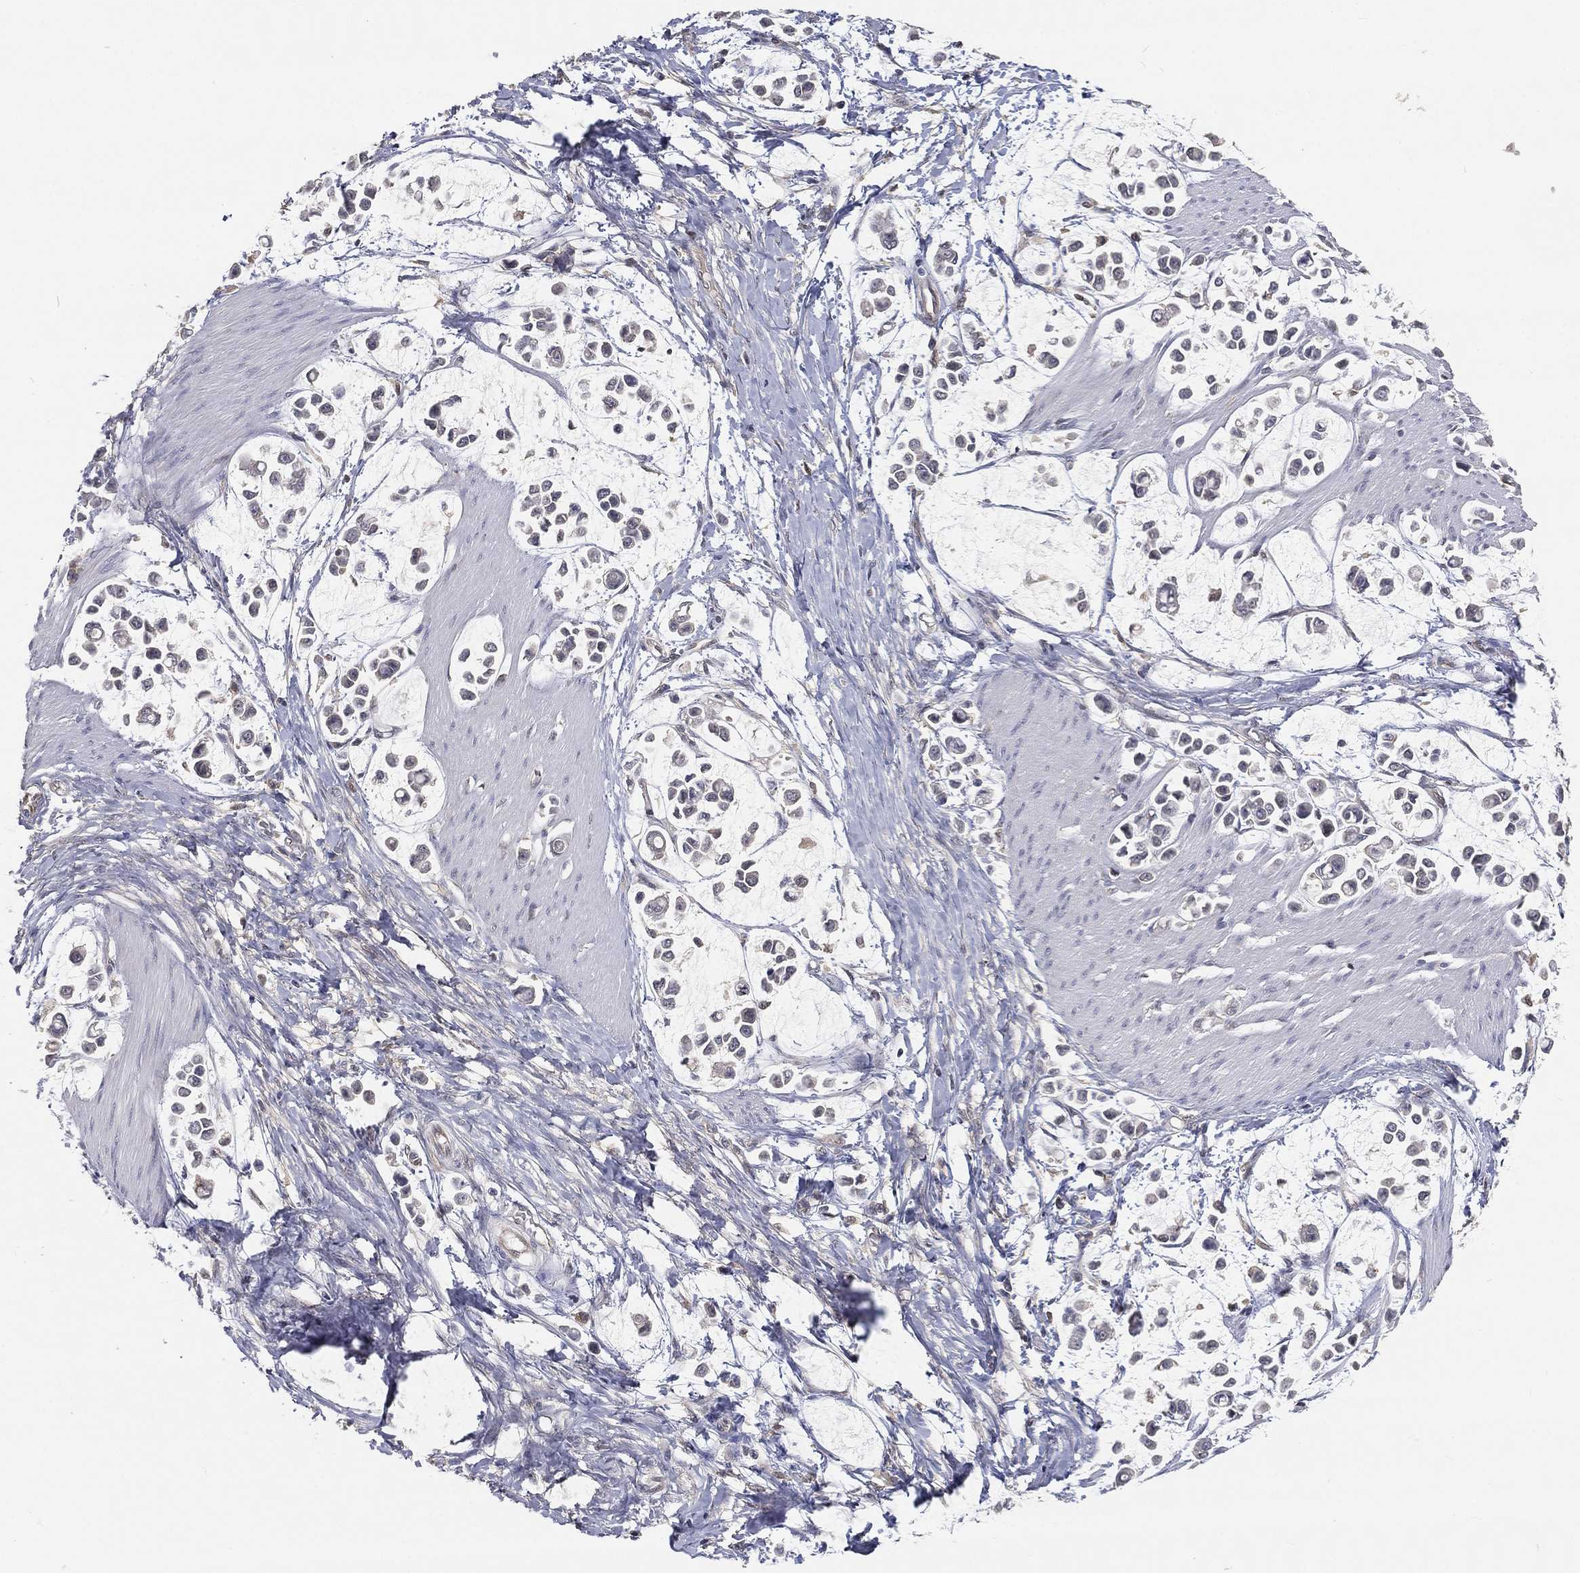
{"staining": {"intensity": "negative", "quantity": "none", "location": "none"}, "tissue": "stomach cancer", "cell_type": "Tumor cells", "image_type": "cancer", "snomed": [{"axis": "morphology", "description": "Adenocarcinoma, NOS"}, {"axis": "topography", "description": "Stomach"}], "caption": "Immunohistochemistry of human adenocarcinoma (stomach) exhibits no staining in tumor cells.", "gene": "MAPK1", "patient": {"sex": "male", "age": 82}}